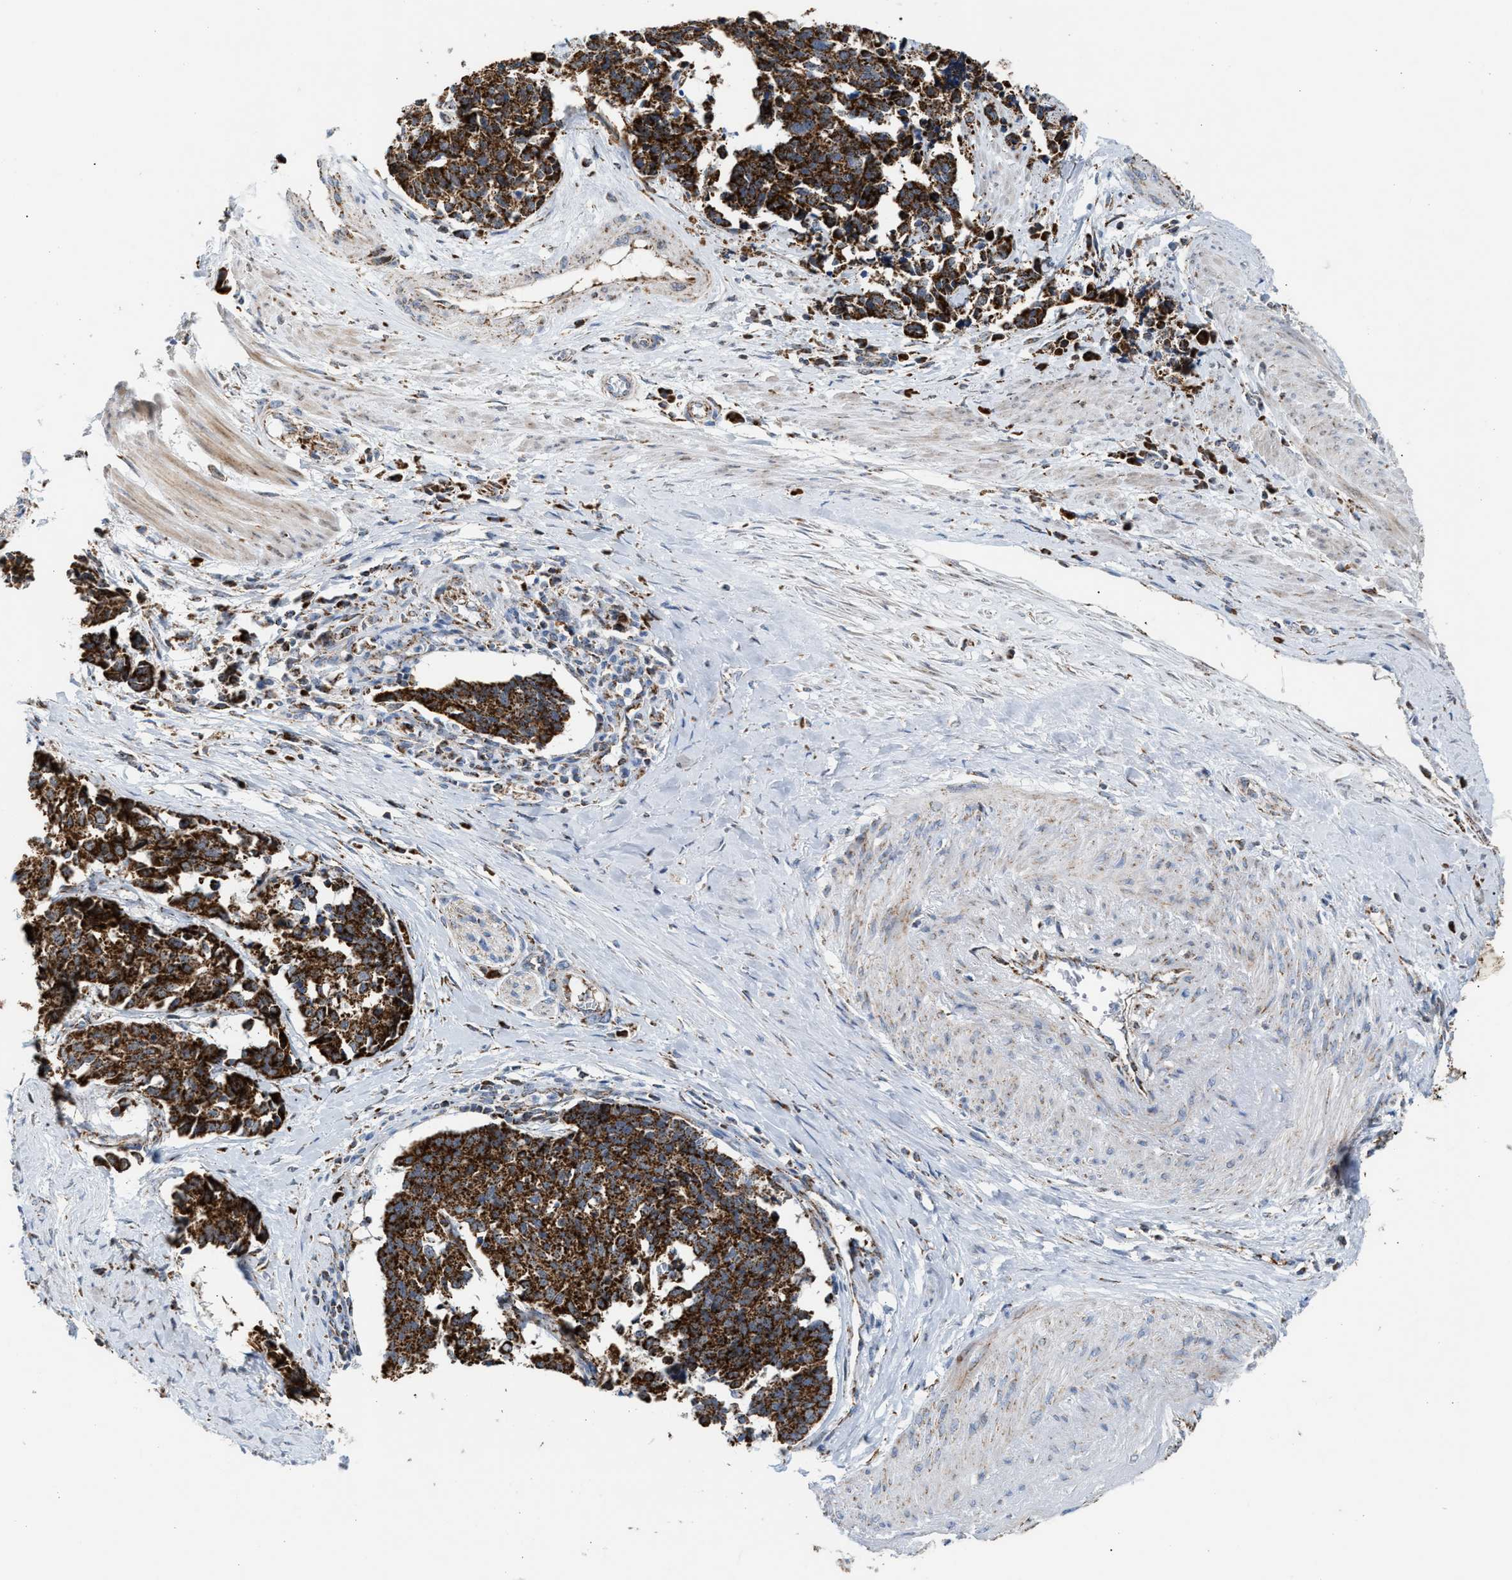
{"staining": {"intensity": "strong", "quantity": ">75%", "location": "cytoplasmic/membranous"}, "tissue": "cervical cancer", "cell_type": "Tumor cells", "image_type": "cancer", "snomed": [{"axis": "morphology", "description": "Normal tissue, NOS"}, {"axis": "morphology", "description": "Squamous cell carcinoma, NOS"}, {"axis": "topography", "description": "Cervix"}], "caption": "Cervical cancer was stained to show a protein in brown. There is high levels of strong cytoplasmic/membranous expression in about >75% of tumor cells.", "gene": "PMPCA", "patient": {"sex": "female", "age": 35}}